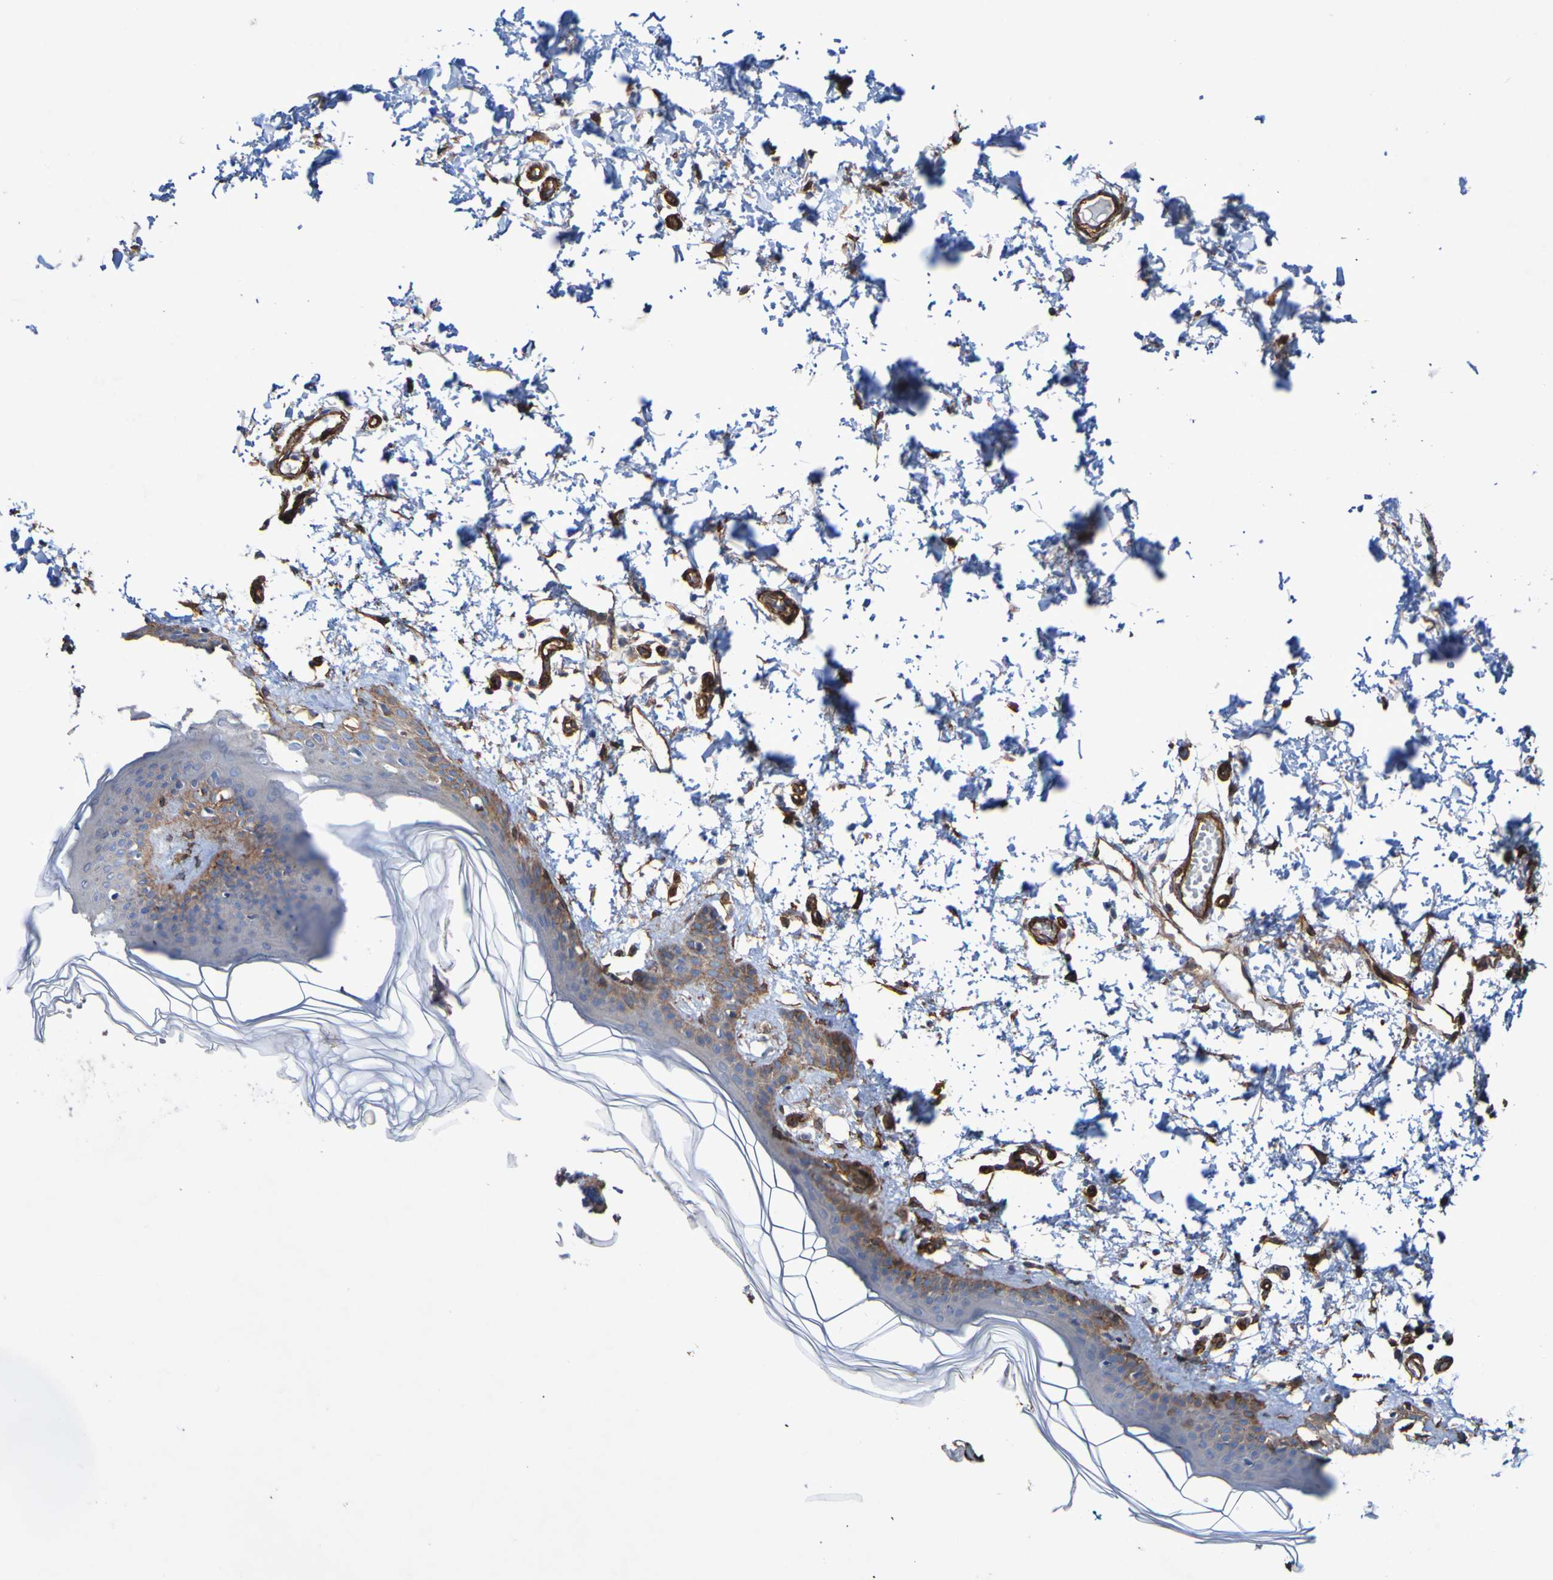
{"staining": {"intensity": "strong", "quantity": "25%-75%", "location": "cytoplasmic/membranous"}, "tissue": "skin", "cell_type": "Fibroblasts", "image_type": "normal", "snomed": [{"axis": "morphology", "description": "Normal tissue, NOS"}, {"axis": "topography", "description": "Skin"}], "caption": "Immunohistochemistry (IHC) (DAB (3,3'-diaminobenzidine)) staining of normal skin displays strong cytoplasmic/membranous protein positivity in about 25%-75% of fibroblasts. The protein is stained brown, and the nuclei are stained in blue (DAB IHC with brightfield microscopy, high magnification).", "gene": "ELMOD3", "patient": {"sex": "male", "age": 53}}